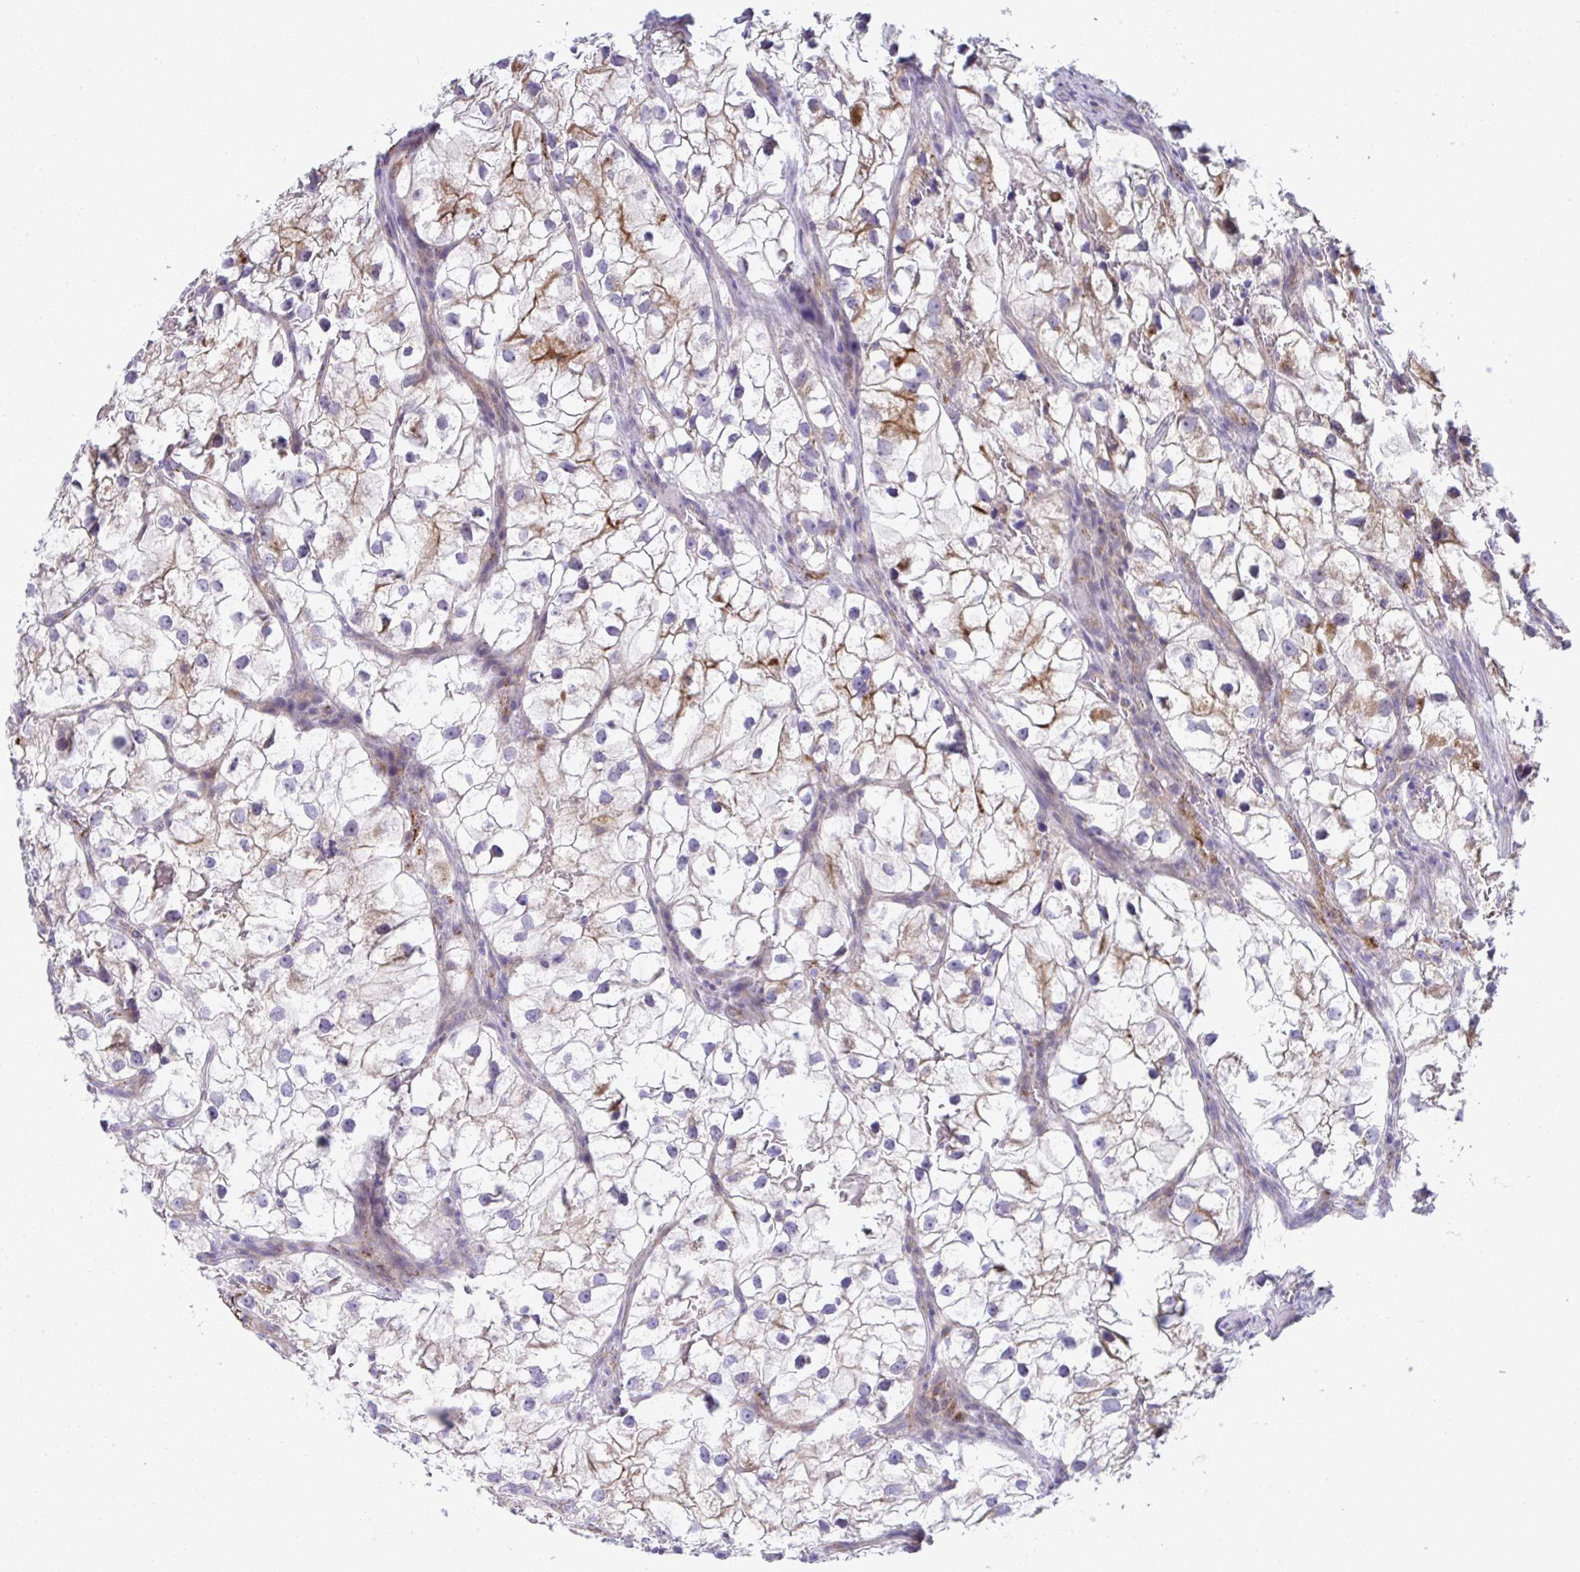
{"staining": {"intensity": "weak", "quantity": "<25%", "location": "cytoplasmic/membranous"}, "tissue": "renal cancer", "cell_type": "Tumor cells", "image_type": "cancer", "snomed": [{"axis": "morphology", "description": "Adenocarcinoma, NOS"}, {"axis": "topography", "description": "Kidney"}], "caption": "The histopathology image exhibits no significant staining in tumor cells of renal cancer (adenocarcinoma).", "gene": "TOR1AIP2", "patient": {"sex": "male", "age": 59}}